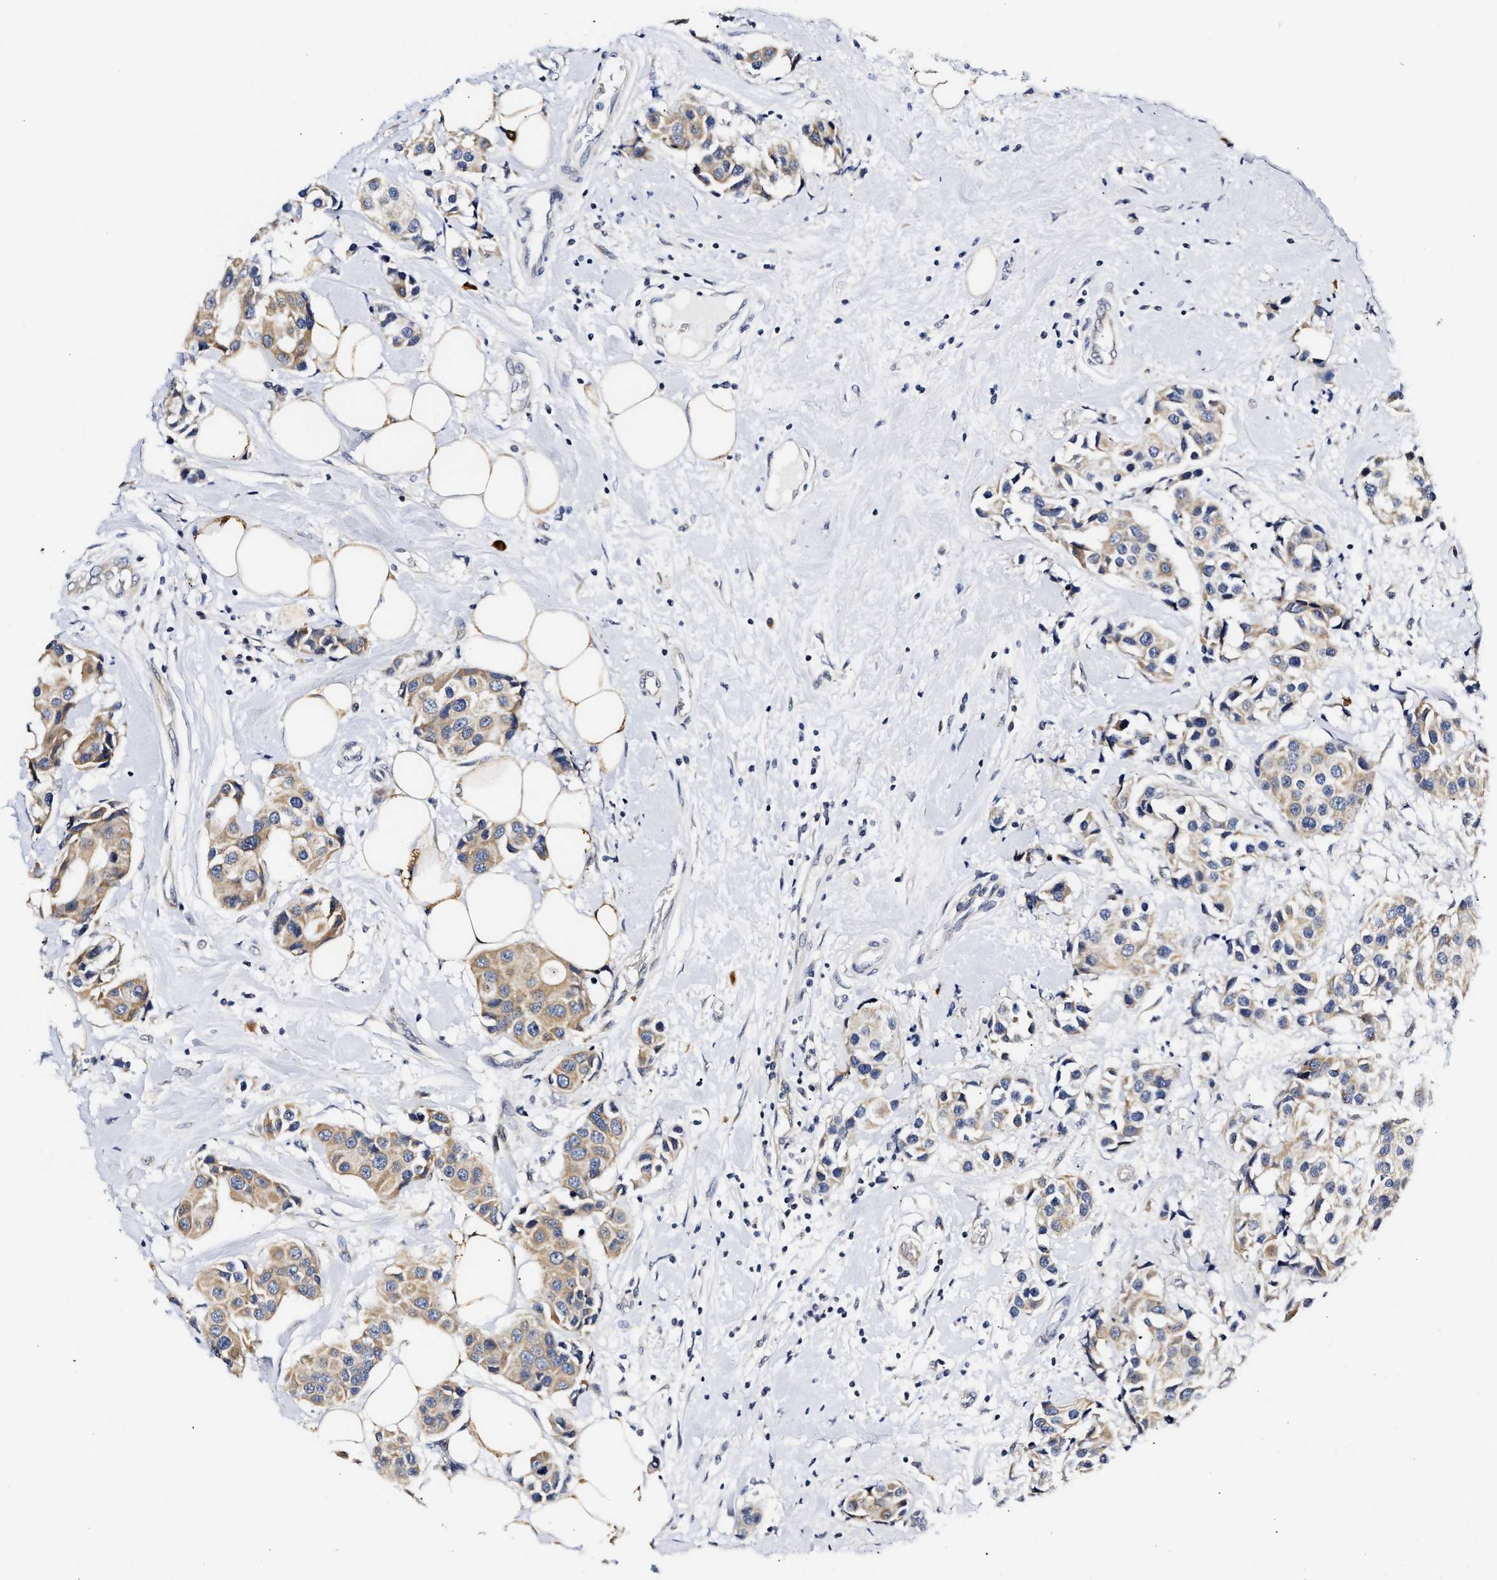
{"staining": {"intensity": "weak", "quantity": "25%-75%", "location": "cytoplasmic/membranous"}, "tissue": "breast cancer", "cell_type": "Tumor cells", "image_type": "cancer", "snomed": [{"axis": "morphology", "description": "Normal tissue, NOS"}, {"axis": "morphology", "description": "Duct carcinoma"}, {"axis": "topography", "description": "Breast"}], "caption": "IHC micrograph of breast cancer stained for a protein (brown), which displays low levels of weak cytoplasmic/membranous positivity in about 25%-75% of tumor cells.", "gene": "RINT1", "patient": {"sex": "female", "age": 39}}